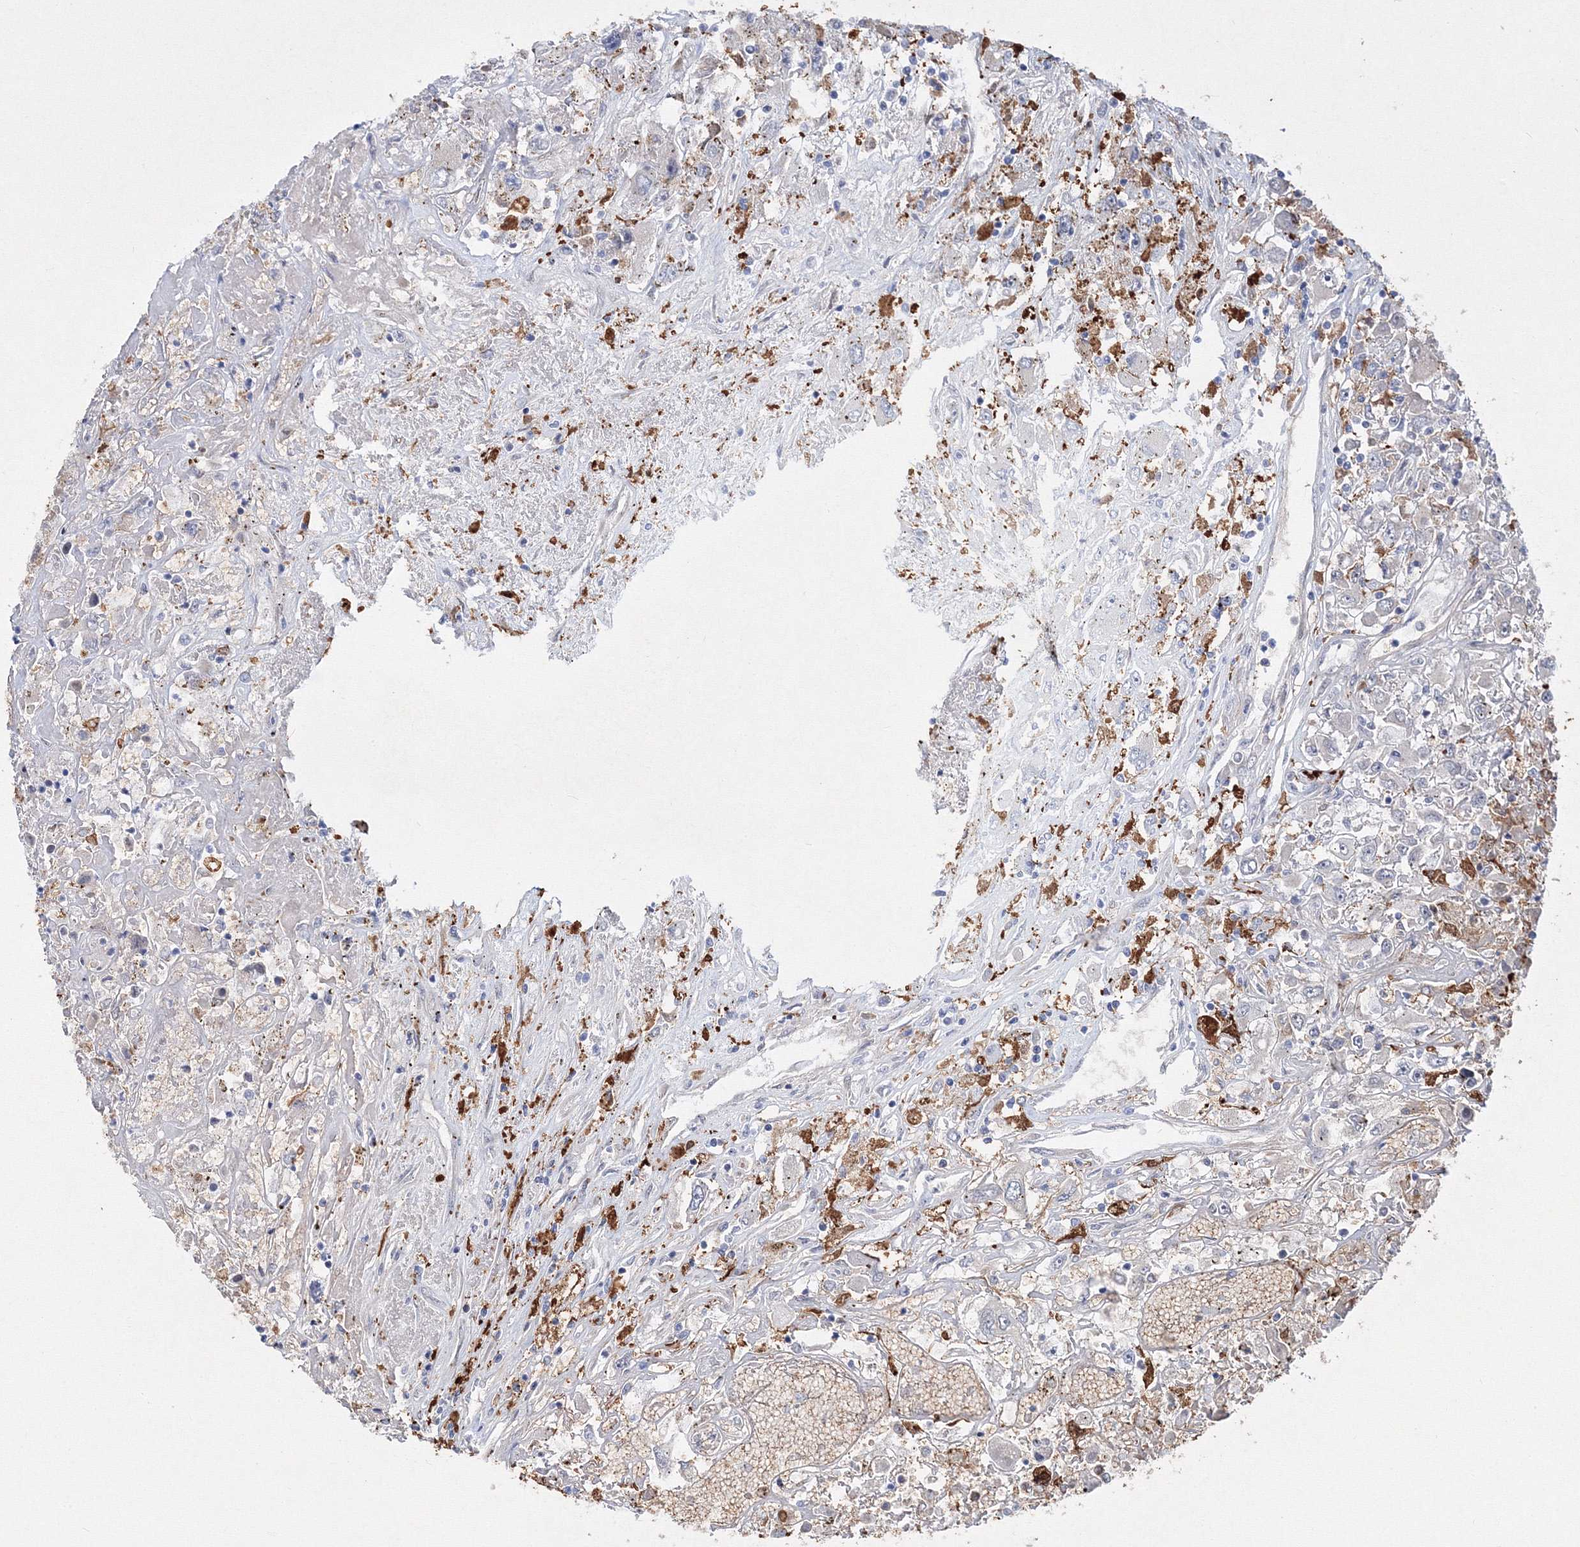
{"staining": {"intensity": "negative", "quantity": "none", "location": "none"}, "tissue": "renal cancer", "cell_type": "Tumor cells", "image_type": "cancer", "snomed": [{"axis": "morphology", "description": "Adenocarcinoma, NOS"}, {"axis": "topography", "description": "Kidney"}], "caption": "The image reveals no staining of tumor cells in renal adenocarcinoma.", "gene": "C11orf52", "patient": {"sex": "female", "age": 52}}